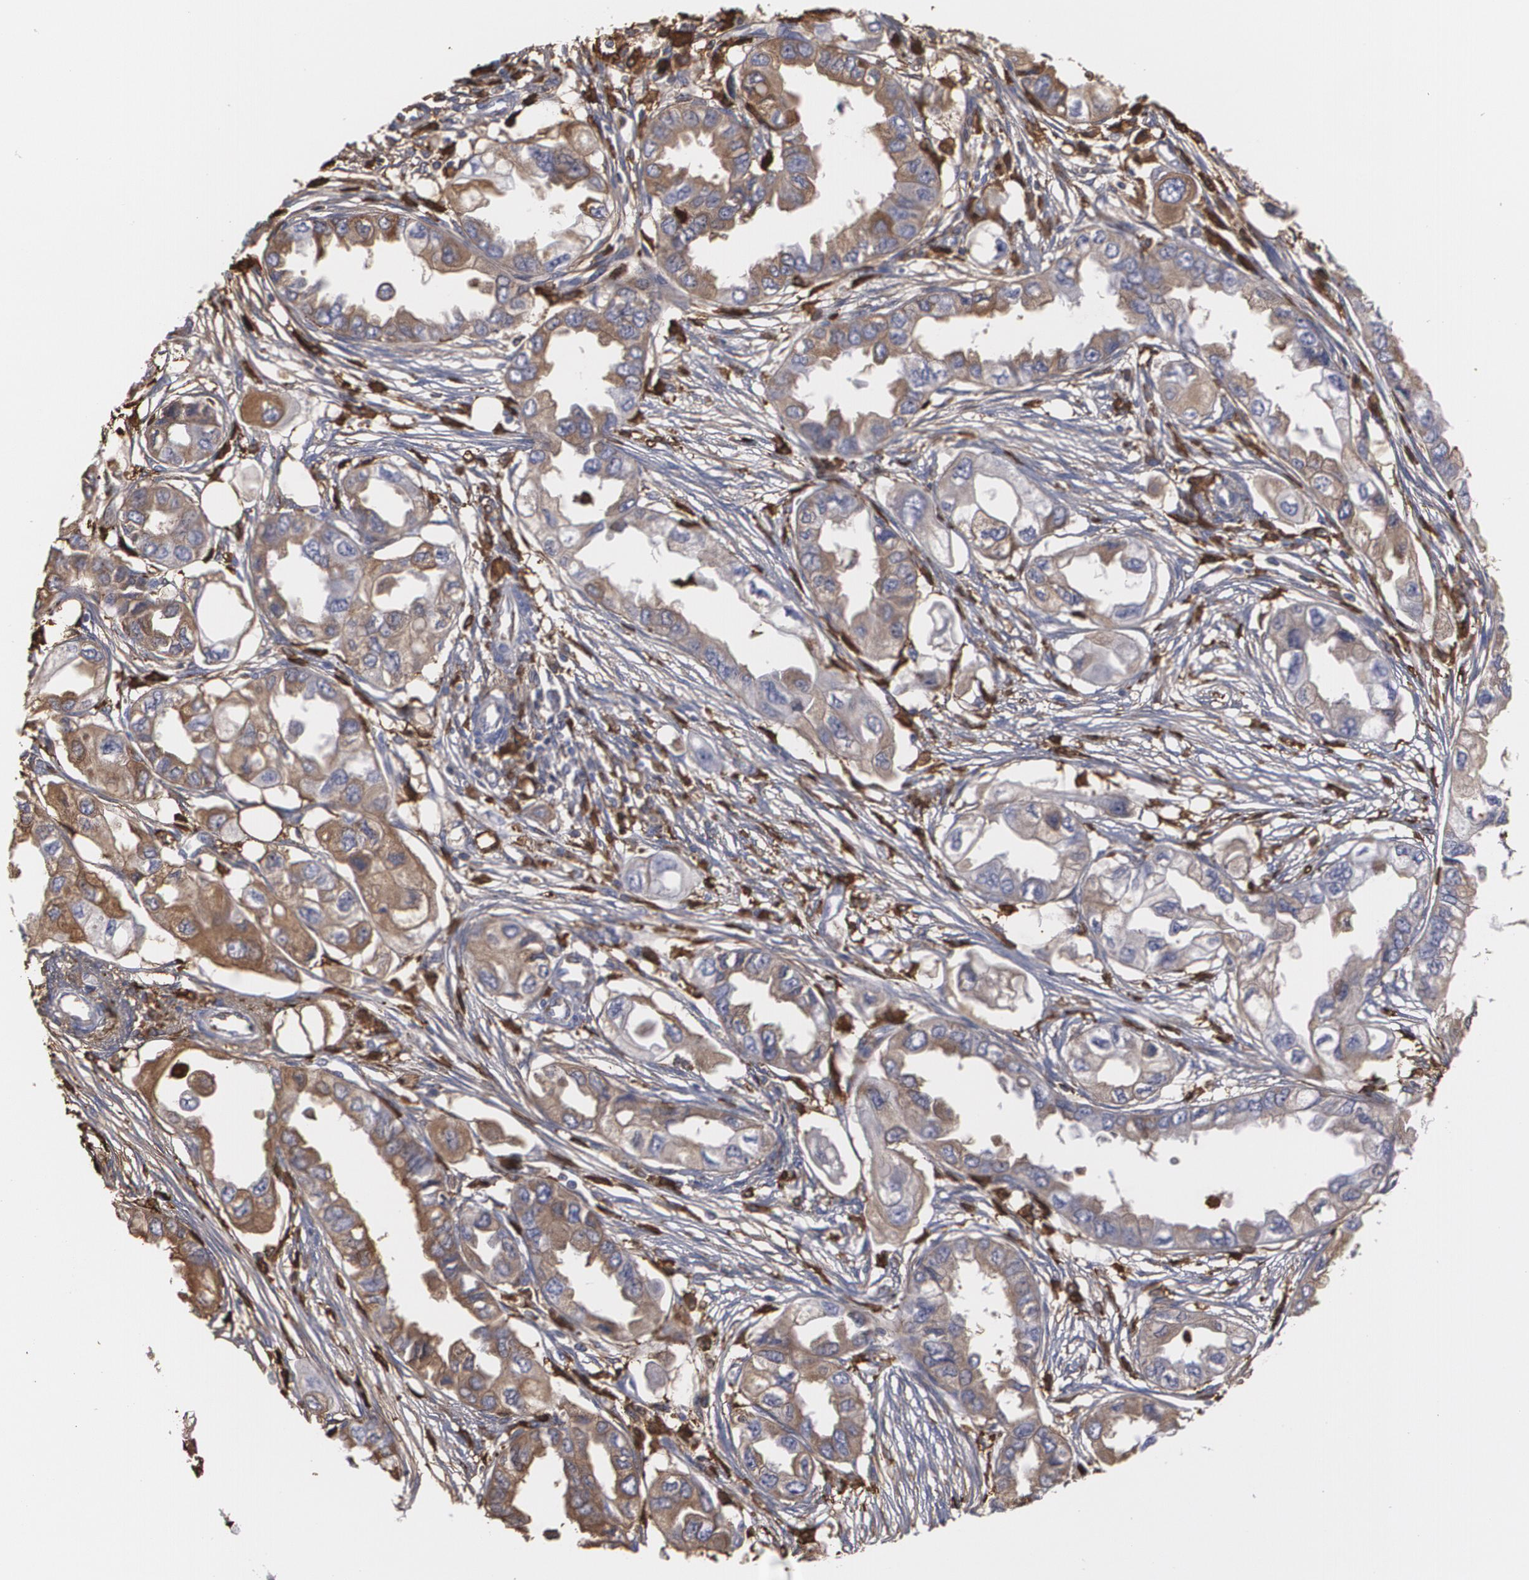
{"staining": {"intensity": "moderate", "quantity": "25%-75%", "location": "cytoplasmic/membranous"}, "tissue": "endometrial cancer", "cell_type": "Tumor cells", "image_type": "cancer", "snomed": [{"axis": "morphology", "description": "Adenocarcinoma, NOS"}, {"axis": "topography", "description": "Endometrium"}], "caption": "Endometrial cancer stained for a protein (brown) demonstrates moderate cytoplasmic/membranous positive positivity in approximately 25%-75% of tumor cells.", "gene": "ODC1", "patient": {"sex": "female", "age": 67}}